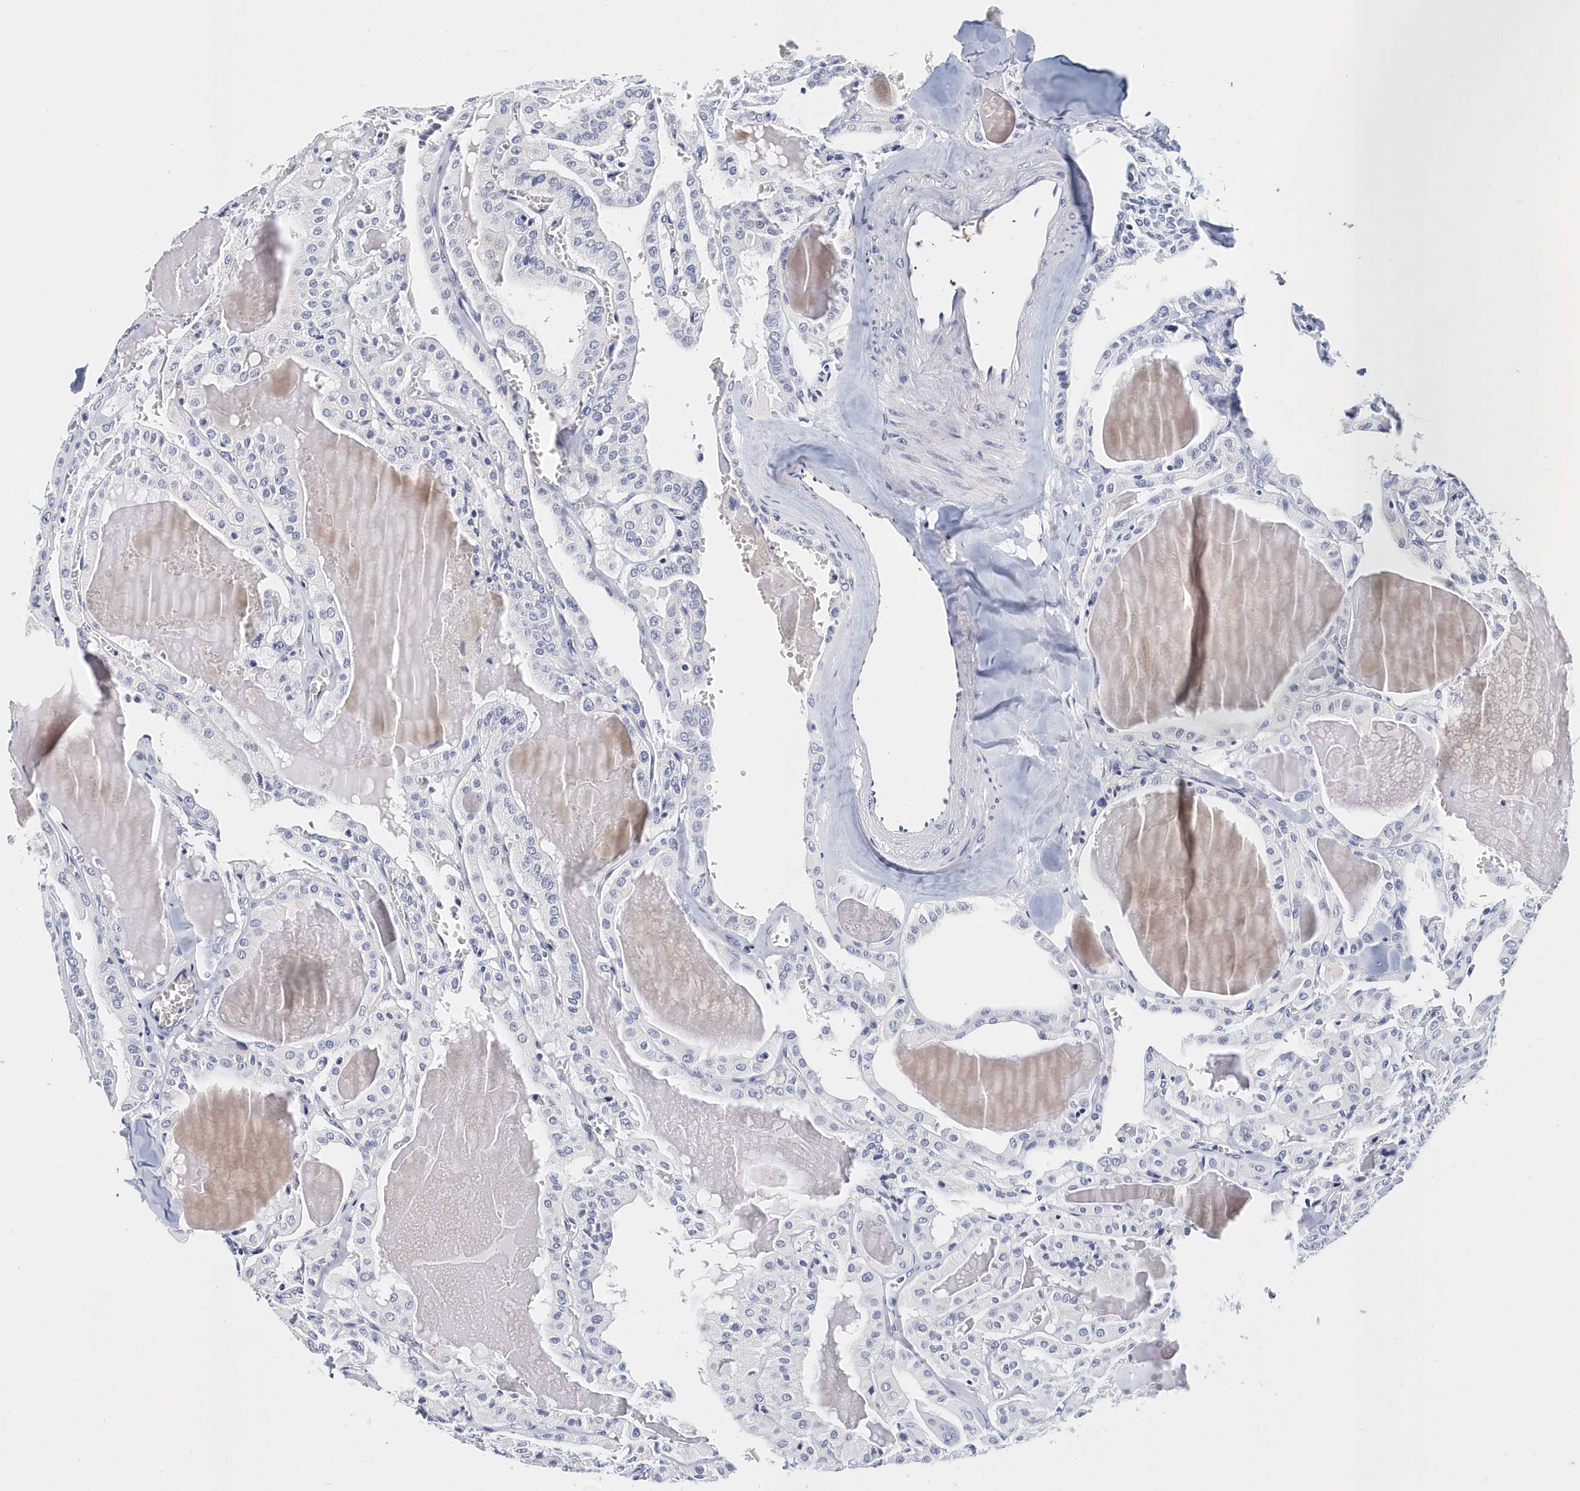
{"staining": {"intensity": "negative", "quantity": "none", "location": "none"}, "tissue": "thyroid cancer", "cell_type": "Tumor cells", "image_type": "cancer", "snomed": [{"axis": "morphology", "description": "Papillary adenocarcinoma, NOS"}, {"axis": "topography", "description": "Thyroid gland"}], "caption": "Immunohistochemistry image of neoplastic tissue: human thyroid cancer stained with DAB exhibits no significant protein staining in tumor cells. The staining is performed using DAB (3,3'-diaminobenzidine) brown chromogen with nuclei counter-stained in using hematoxylin.", "gene": "ITGA2B", "patient": {"sex": "male", "age": 52}}